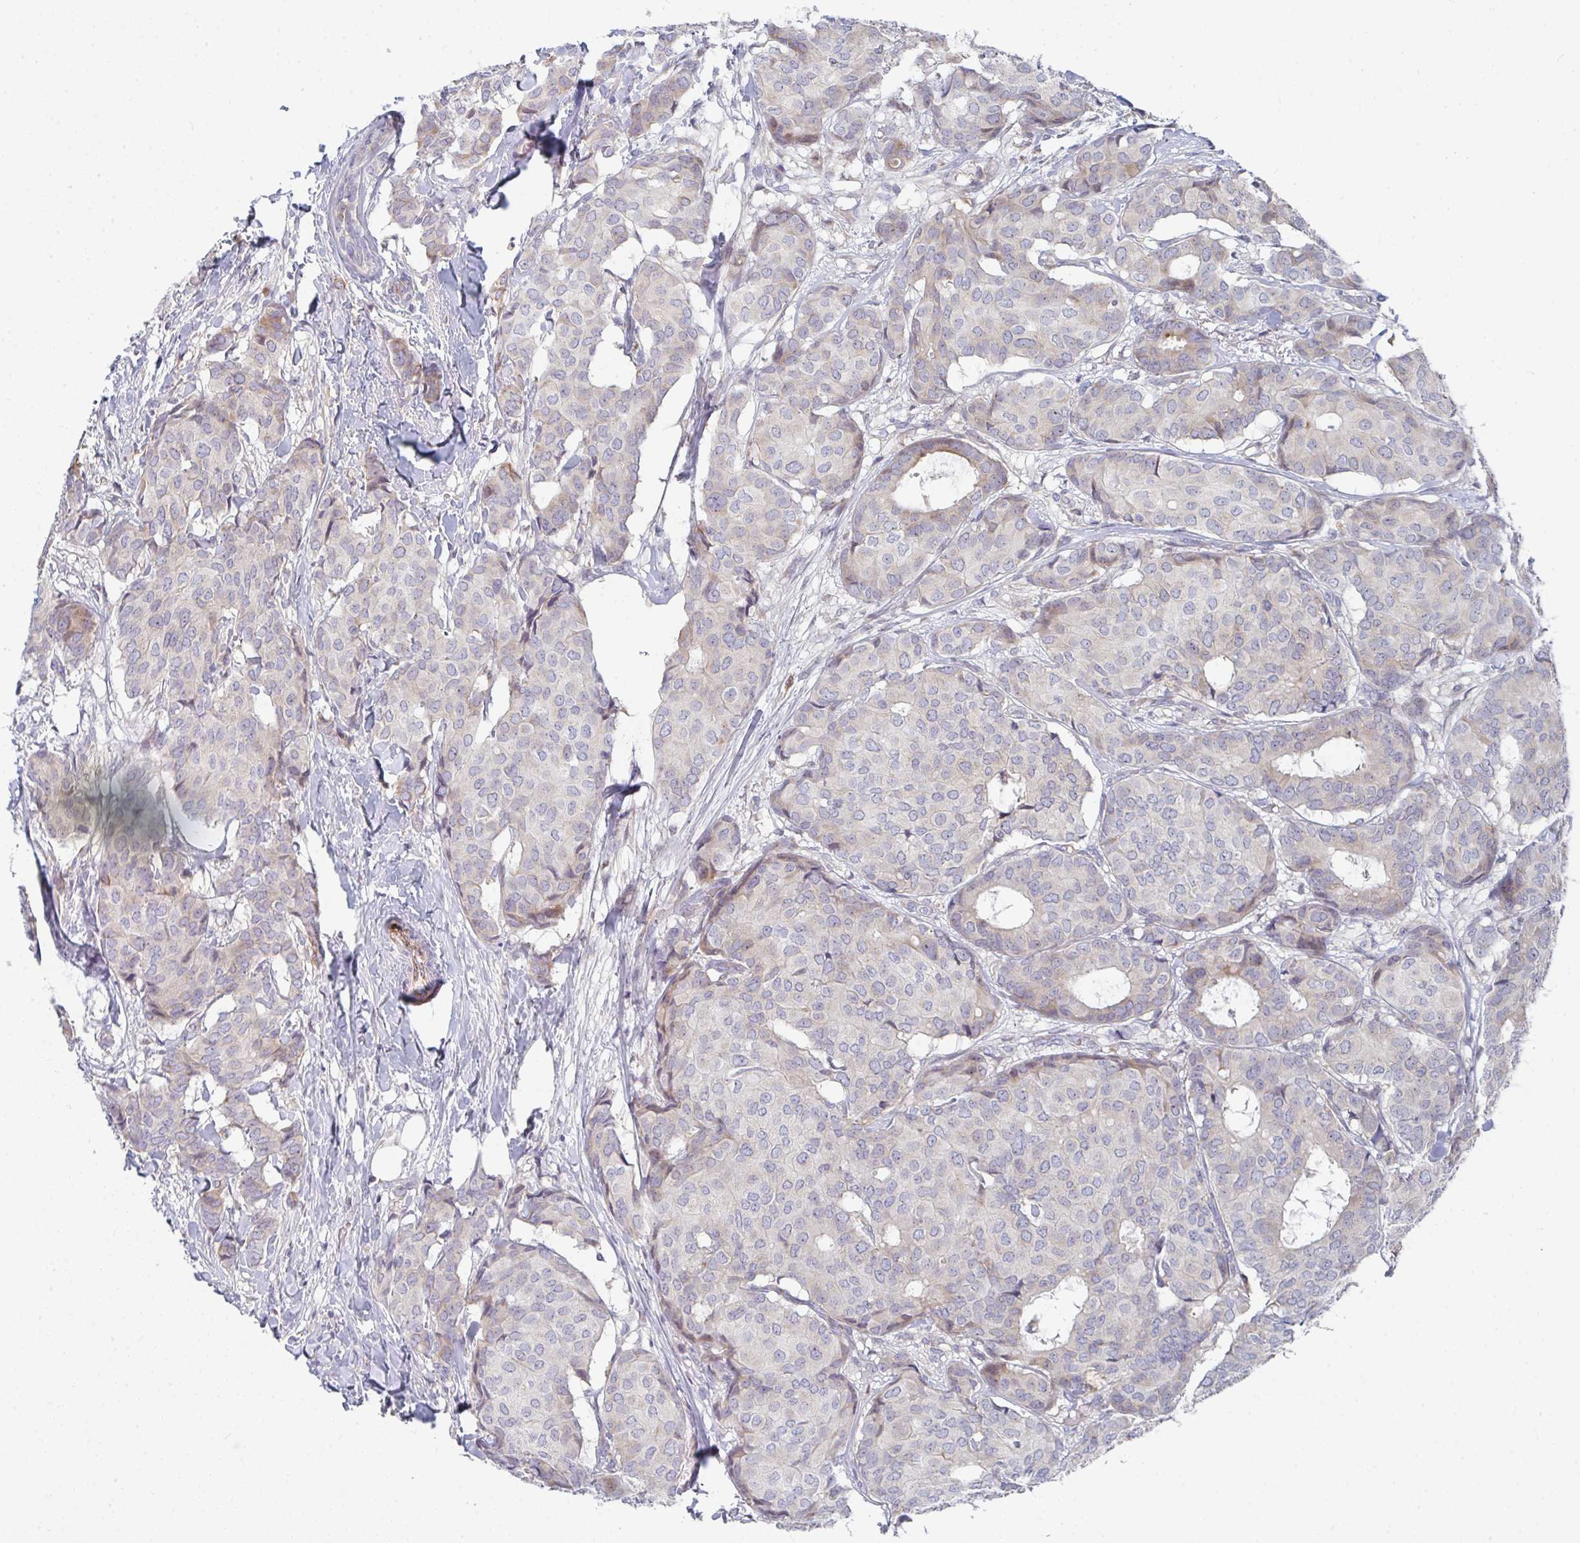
{"staining": {"intensity": "weak", "quantity": "<25%", "location": "cytoplasmic/membranous"}, "tissue": "breast cancer", "cell_type": "Tumor cells", "image_type": "cancer", "snomed": [{"axis": "morphology", "description": "Duct carcinoma"}, {"axis": "topography", "description": "Breast"}], "caption": "Human invasive ductal carcinoma (breast) stained for a protein using immunohistochemistry shows no staining in tumor cells.", "gene": "KLHL33", "patient": {"sex": "female", "age": 75}}